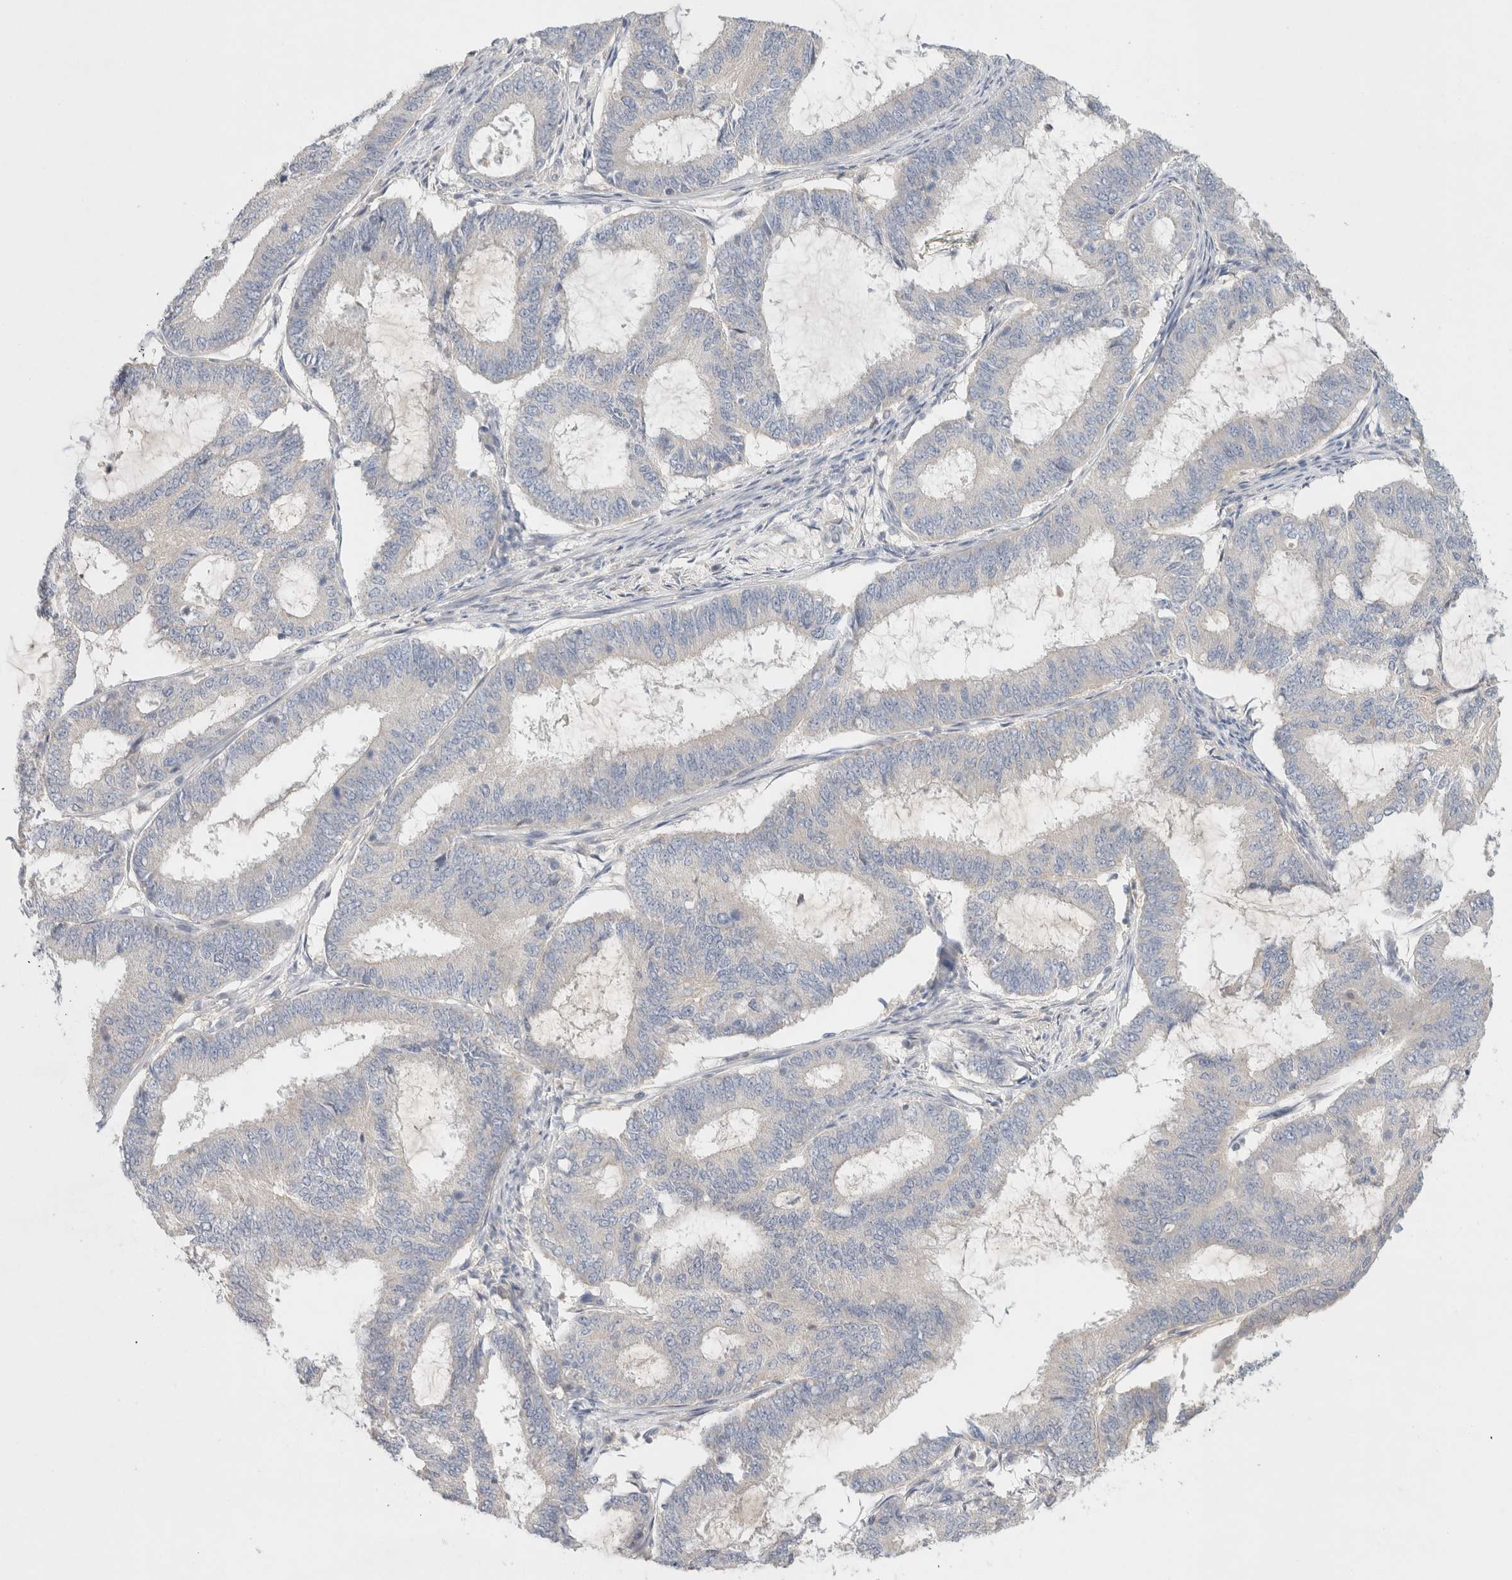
{"staining": {"intensity": "negative", "quantity": "none", "location": "none"}, "tissue": "endometrial cancer", "cell_type": "Tumor cells", "image_type": "cancer", "snomed": [{"axis": "morphology", "description": "Adenocarcinoma, NOS"}, {"axis": "topography", "description": "Endometrium"}], "caption": "An image of human endometrial cancer is negative for staining in tumor cells.", "gene": "MPP2", "patient": {"sex": "female", "age": 51}}